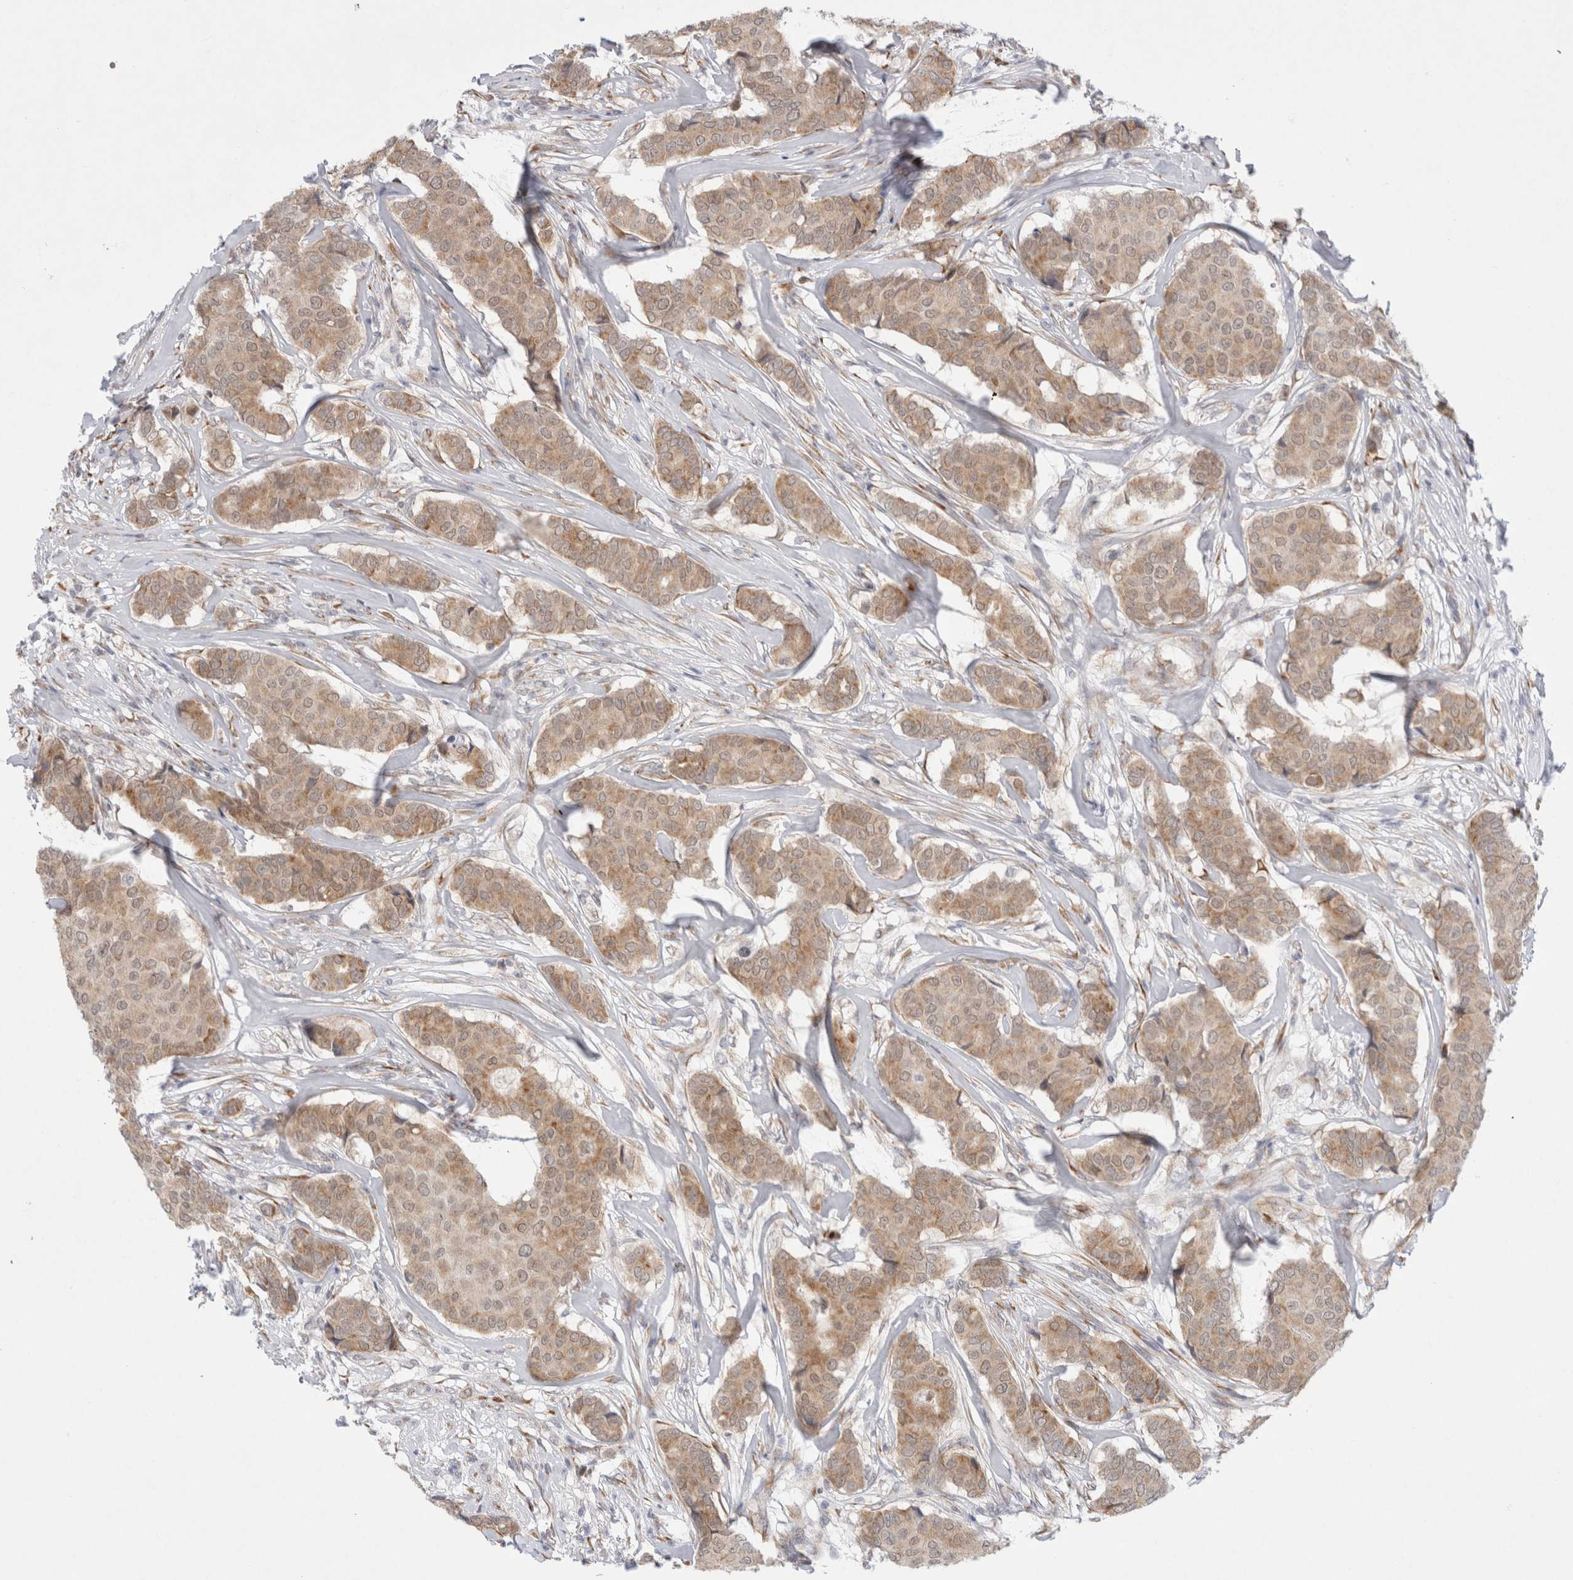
{"staining": {"intensity": "moderate", "quantity": ">75%", "location": "cytoplasmic/membranous"}, "tissue": "breast cancer", "cell_type": "Tumor cells", "image_type": "cancer", "snomed": [{"axis": "morphology", "description": "Duct carcinoma"}, {"axis": "topography", "description": "Breast"}], "caption": "An immunohistochemistry micrograph of neoplastic tissue is shown. Protein staining in brown shows moderate cytoplasmic/membranous positivity in breast cancer (infiltrating ductal carcinoma) within tumor cells. Using DAB (3,3'-diaminobenzidine) (brown) and hematoxylin (blue) stains, captured at high magnification using brightfield microscopy.", "gene": "TRMT1L", "patient": {"sex": "female", "age": 75}}